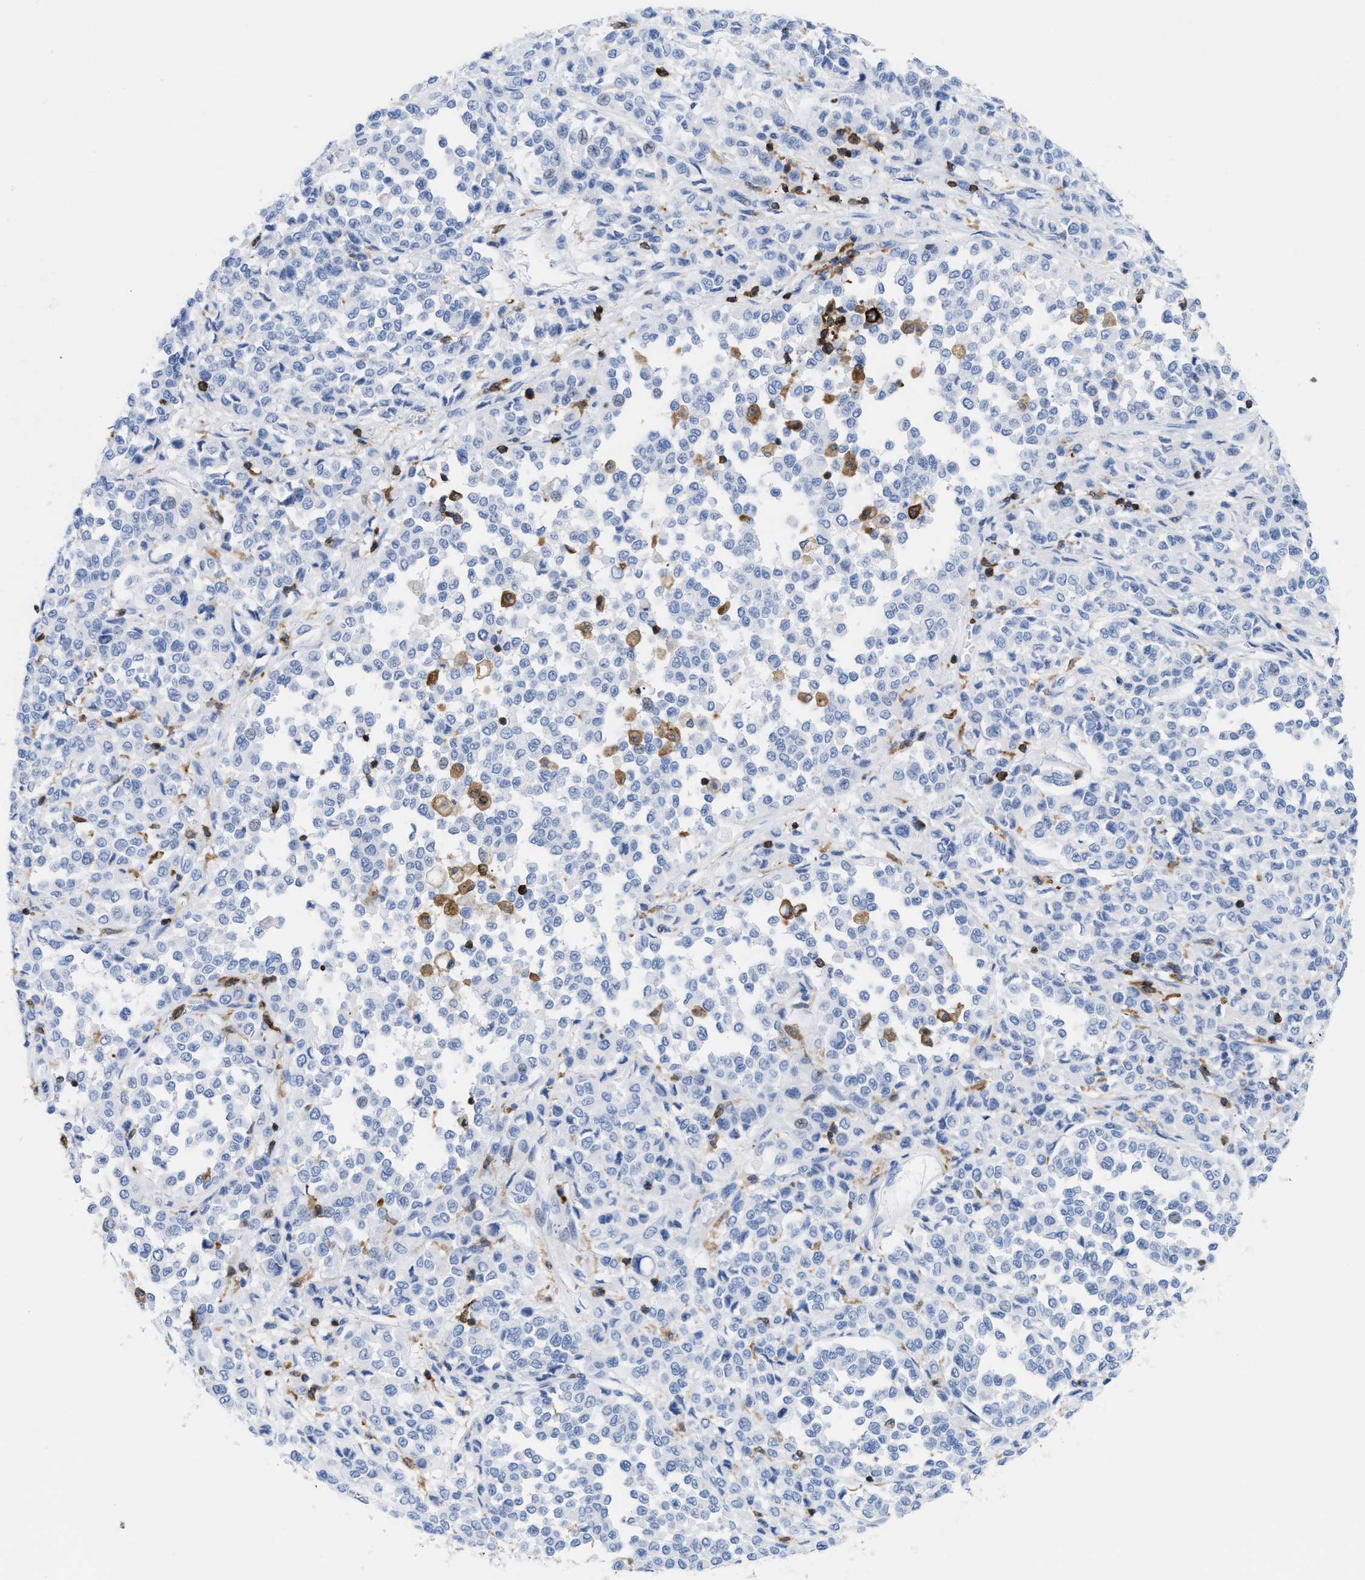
{"staining": {"intensity": "negative", "quantity": "none", "location": "none"}, "tissue": "melanoma", "cell_type": "Tumor cells", "image_type": "cancer", "snomed": [{"axis": "morphology", "description": "Malignant melanoma, Metastatic site"}, {"axis": "topography", "description": "Pancreas"}], "caption": "An image of human melanoma is negative for staining in tumor cells.", "gene": "LCP1", "patient": {"sex": "female", "age": 30}}